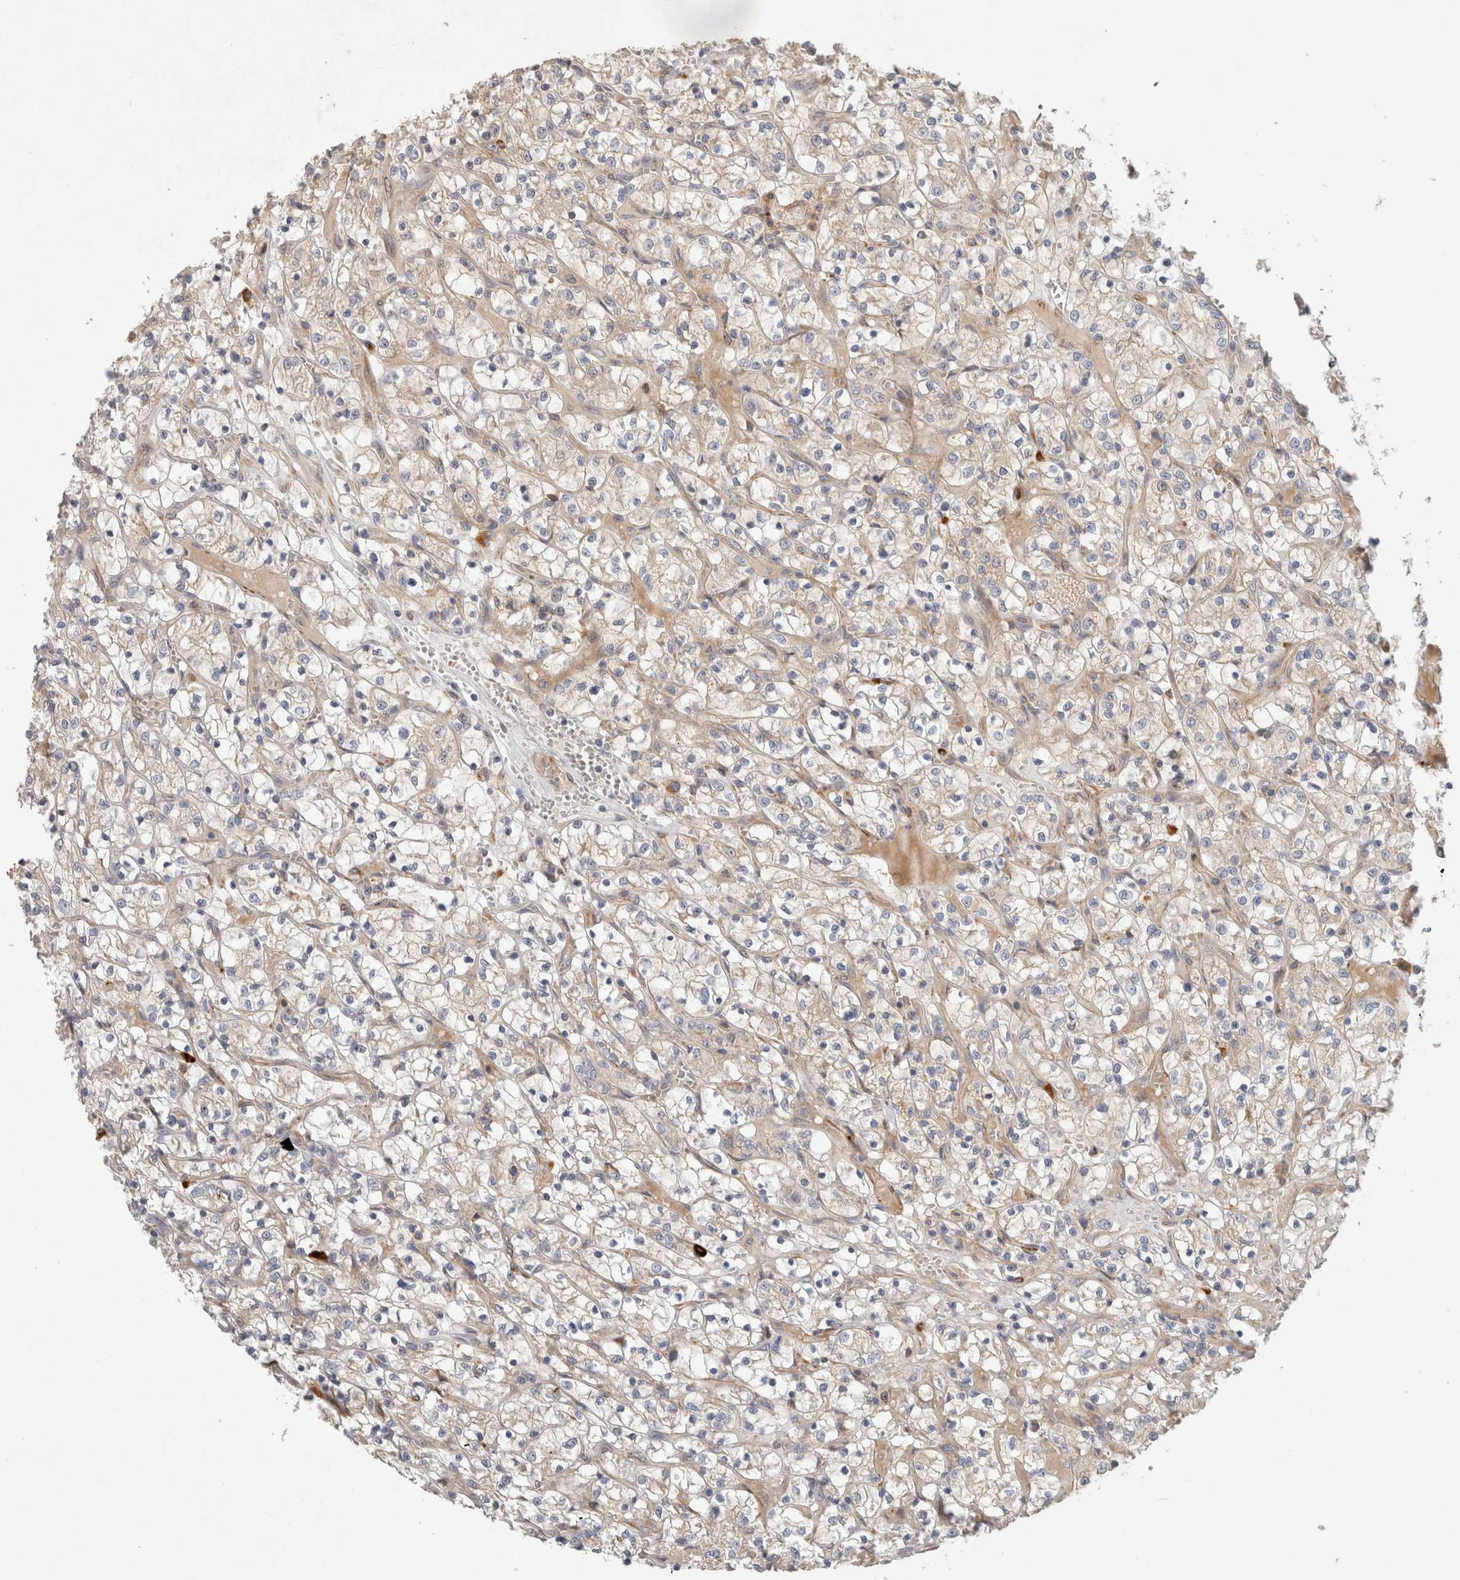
{"staining": {"intensity": "weak", "quantity": "<25%", "location": "cytoplasmic/membranous"}, "tissue": "renal cancer", "cell_type": "Tumor cells", "image_type": "cancer", "snomed": [{"axis": "morphology", "description": "Adenocarcinoma, NOS"}, {"axis": "topography", "description": "Kidney"}], "caption": "A high-resolution micrograph shows immunohistochemistry staining of renal cancer (adenocarcinoma), which exhibits no significant positivity in tumor cells.", "gene": "SIPA1L2", "patient": {"sex": "female", "age": 69}}